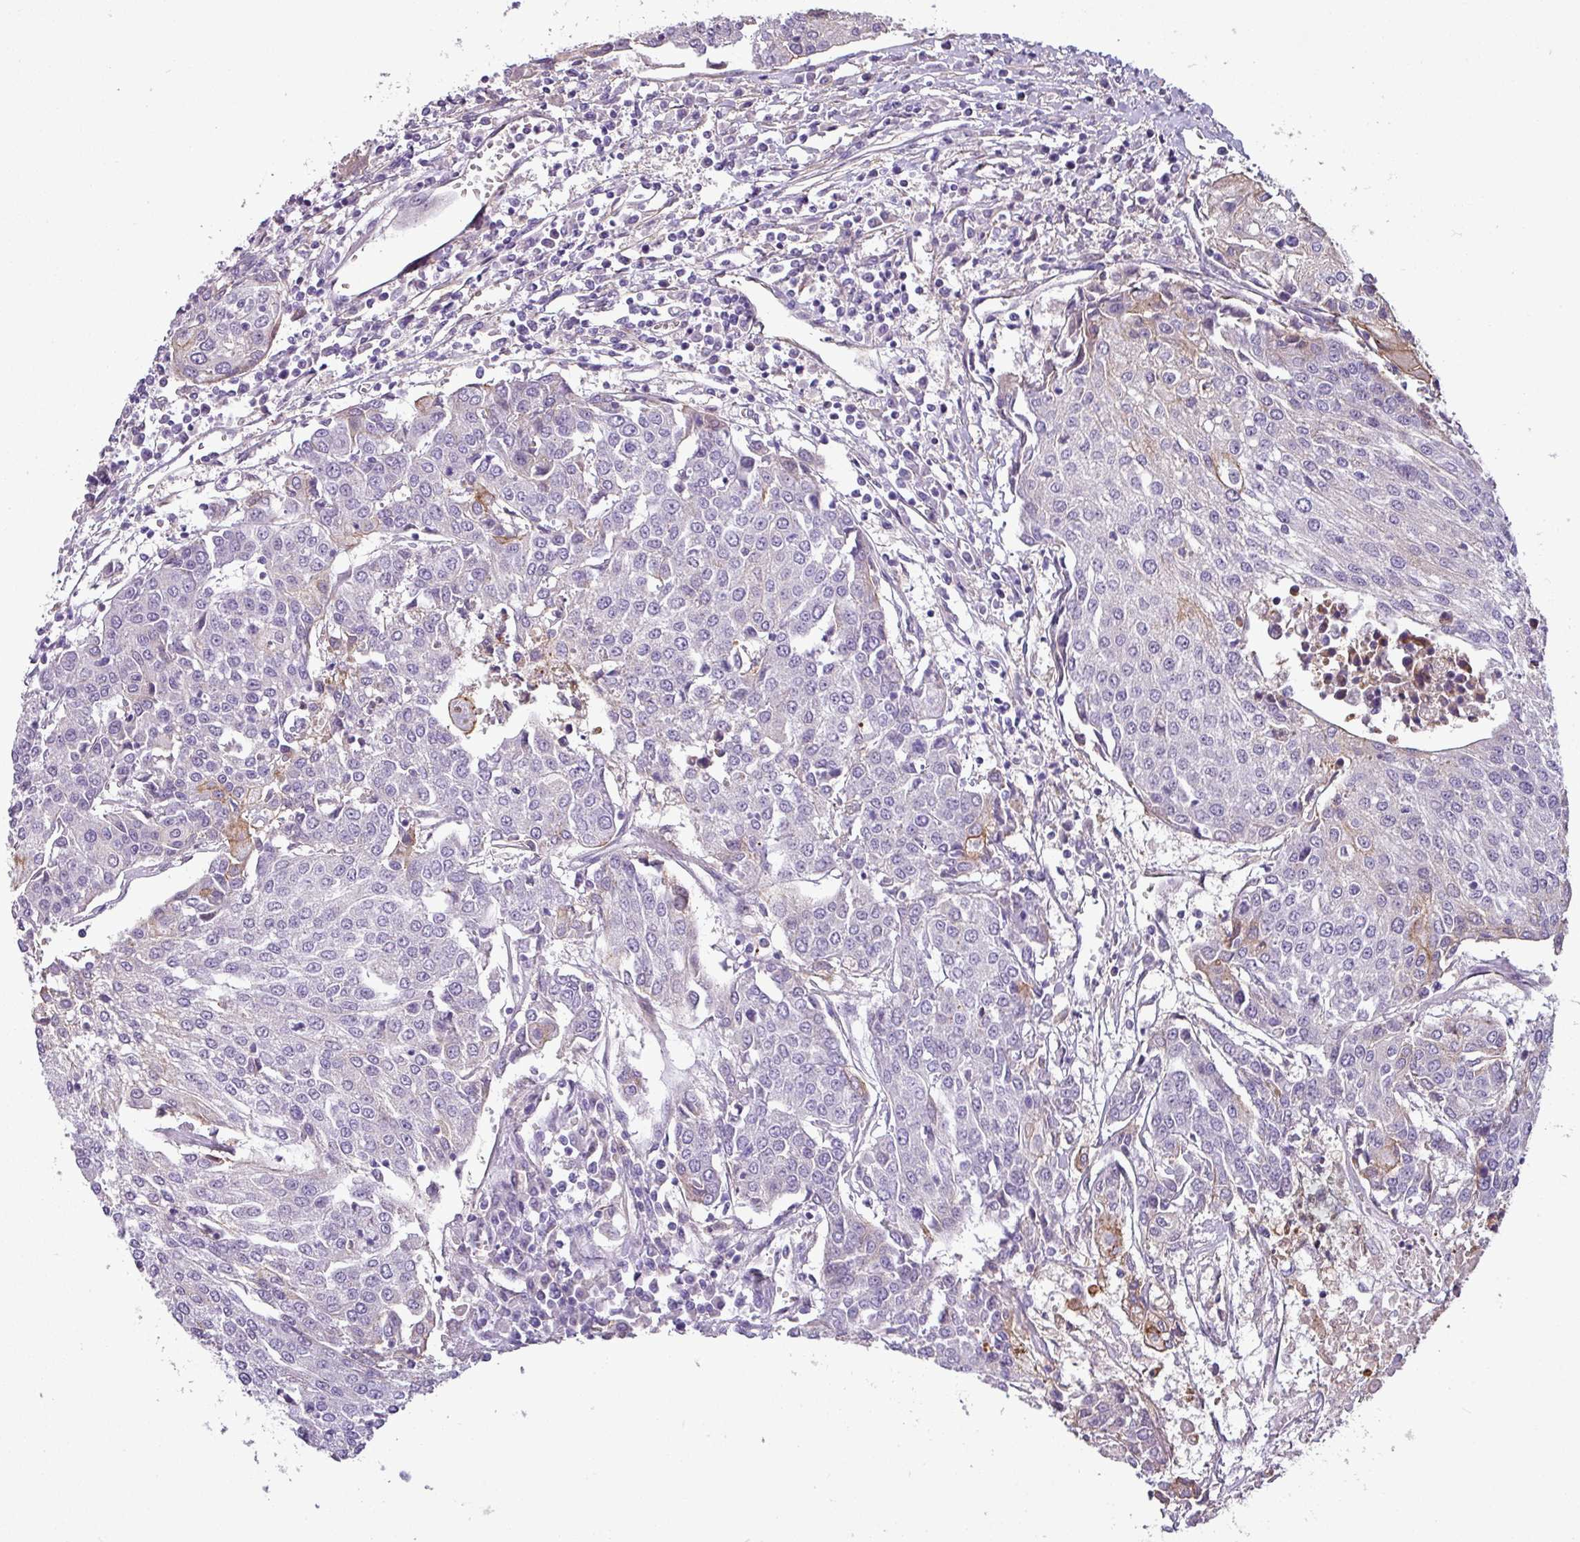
{"staining": {"intensity": "weak", "quantity": "<25%", "location": "cytoplasmic/membranous"}, "tissue": "urothelial cancer", "cell_type": "Tumor cells", "image_type": "cancer", "snomed": [{"axis": "morphology", "description": "Urothelial carcinoma, High grade"}, {"axis": "topography", "description": "Urinary bladder"}], "caption": "Image shows no significant protein expression in tumor cells of urothelial cancer.", "gene": "TMEM178B", "patient": {"sex": "female", "age": 85}}